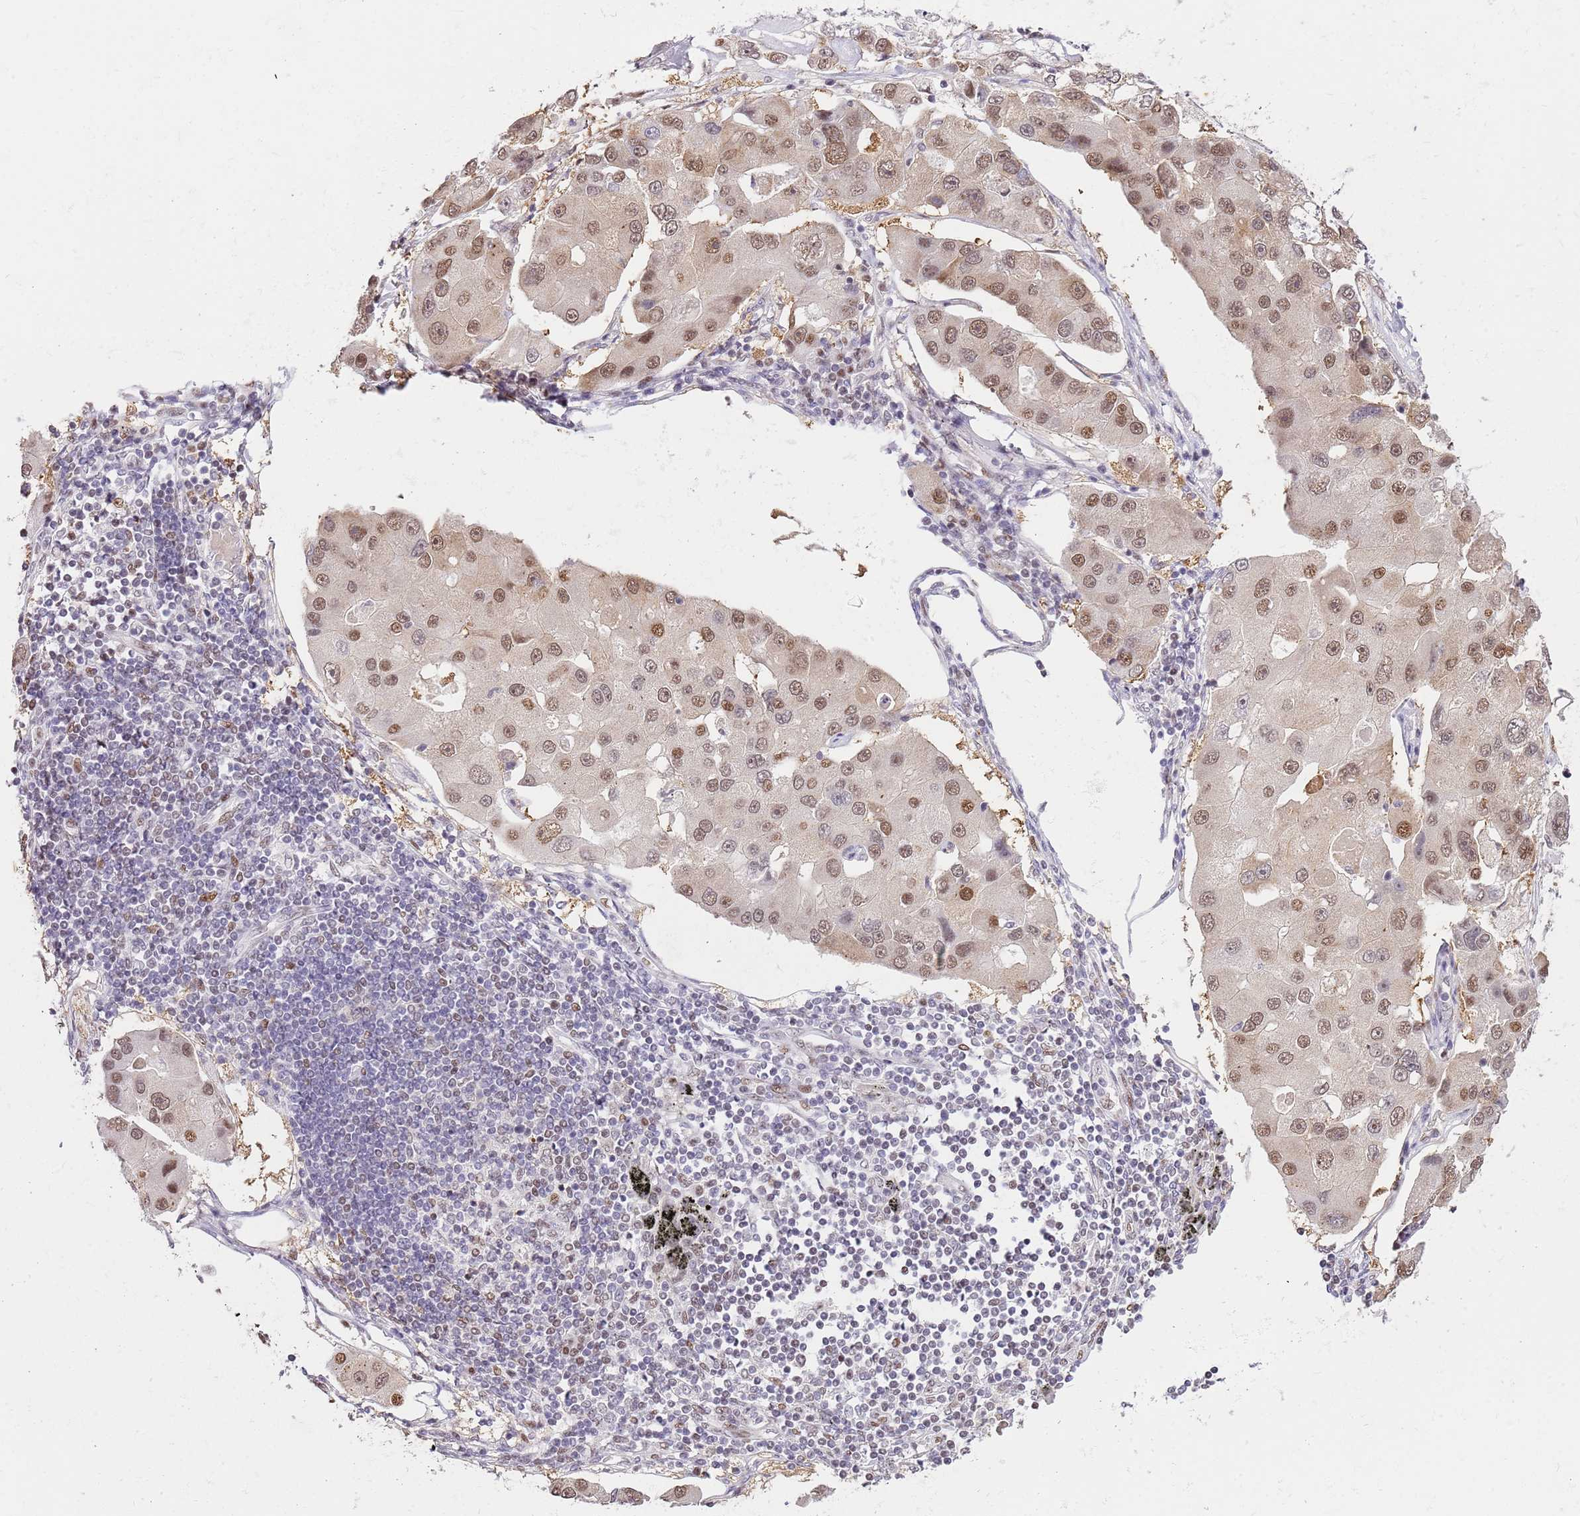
{"staining": {"intensity": "moderate", "quantity": ">75%", "location": "nuclear"}, "tissue": "lung cancer", "cell_type": "Tumor cells", "image_type": "cancer", "snomed": [{"axis": "morphology", "description": "Adenocarcinoma, NOS"}, {"axis": "topography", "description": "Lung"}], "caption": "IHC staining of lung cancer, which reveals medium levels of moderate nuclear staining in approximately >75% of tumor cells indicating moderate nuclear protein staining. The staining was performed using DAB (brown) for protein detection and nuclei were counterstained in hematoxylin (blue).", "gene": "RFK", "patient": {"sex": "female", "age": 54}}